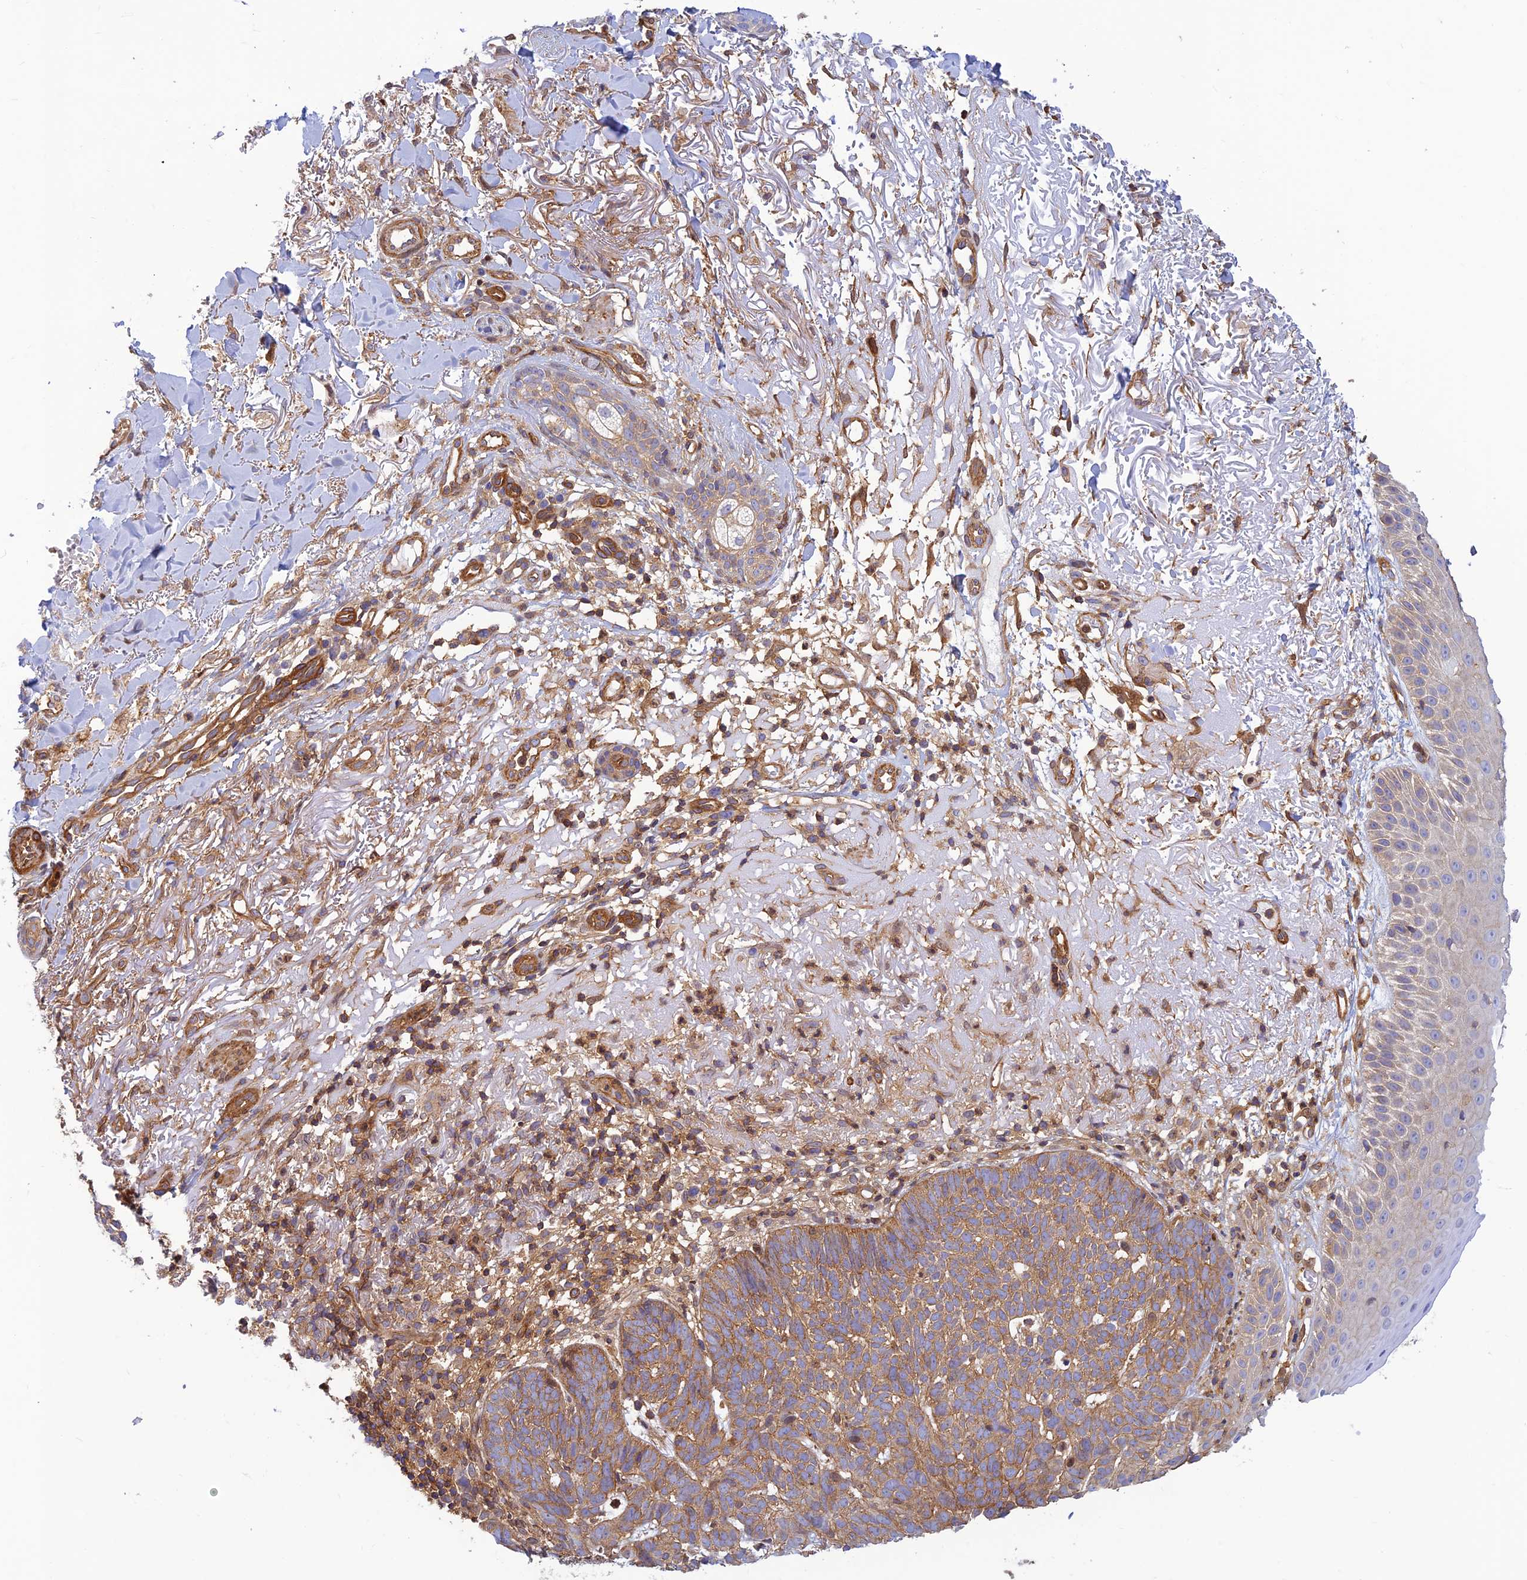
{"staining": {"intensity": "moderate", "quantity": ">75%", "location": "cytoplasmic/membranous"}, "tissue": "skin cancer", "cell_type": "Tumor cells", "image_type": "cancer", "snomed": [{"axis": "morphology", "description": "Basal cell carcinoma"}, {"axis": "topography", "description": "Skin"}], "caption": "Basal cell carcinoma (skin) stained with DAB (3,3'-diaminobenzidine) immunohistochemistry (IHC) reveals medium levels of moderate cytoplasmic/membranous staining in about >75% of tumor cells. (Brightfield microscopy of DAB IHC at high magnification).", "gene": "PPP1R12C", "patient": {"sex": "female", "age": 78}}